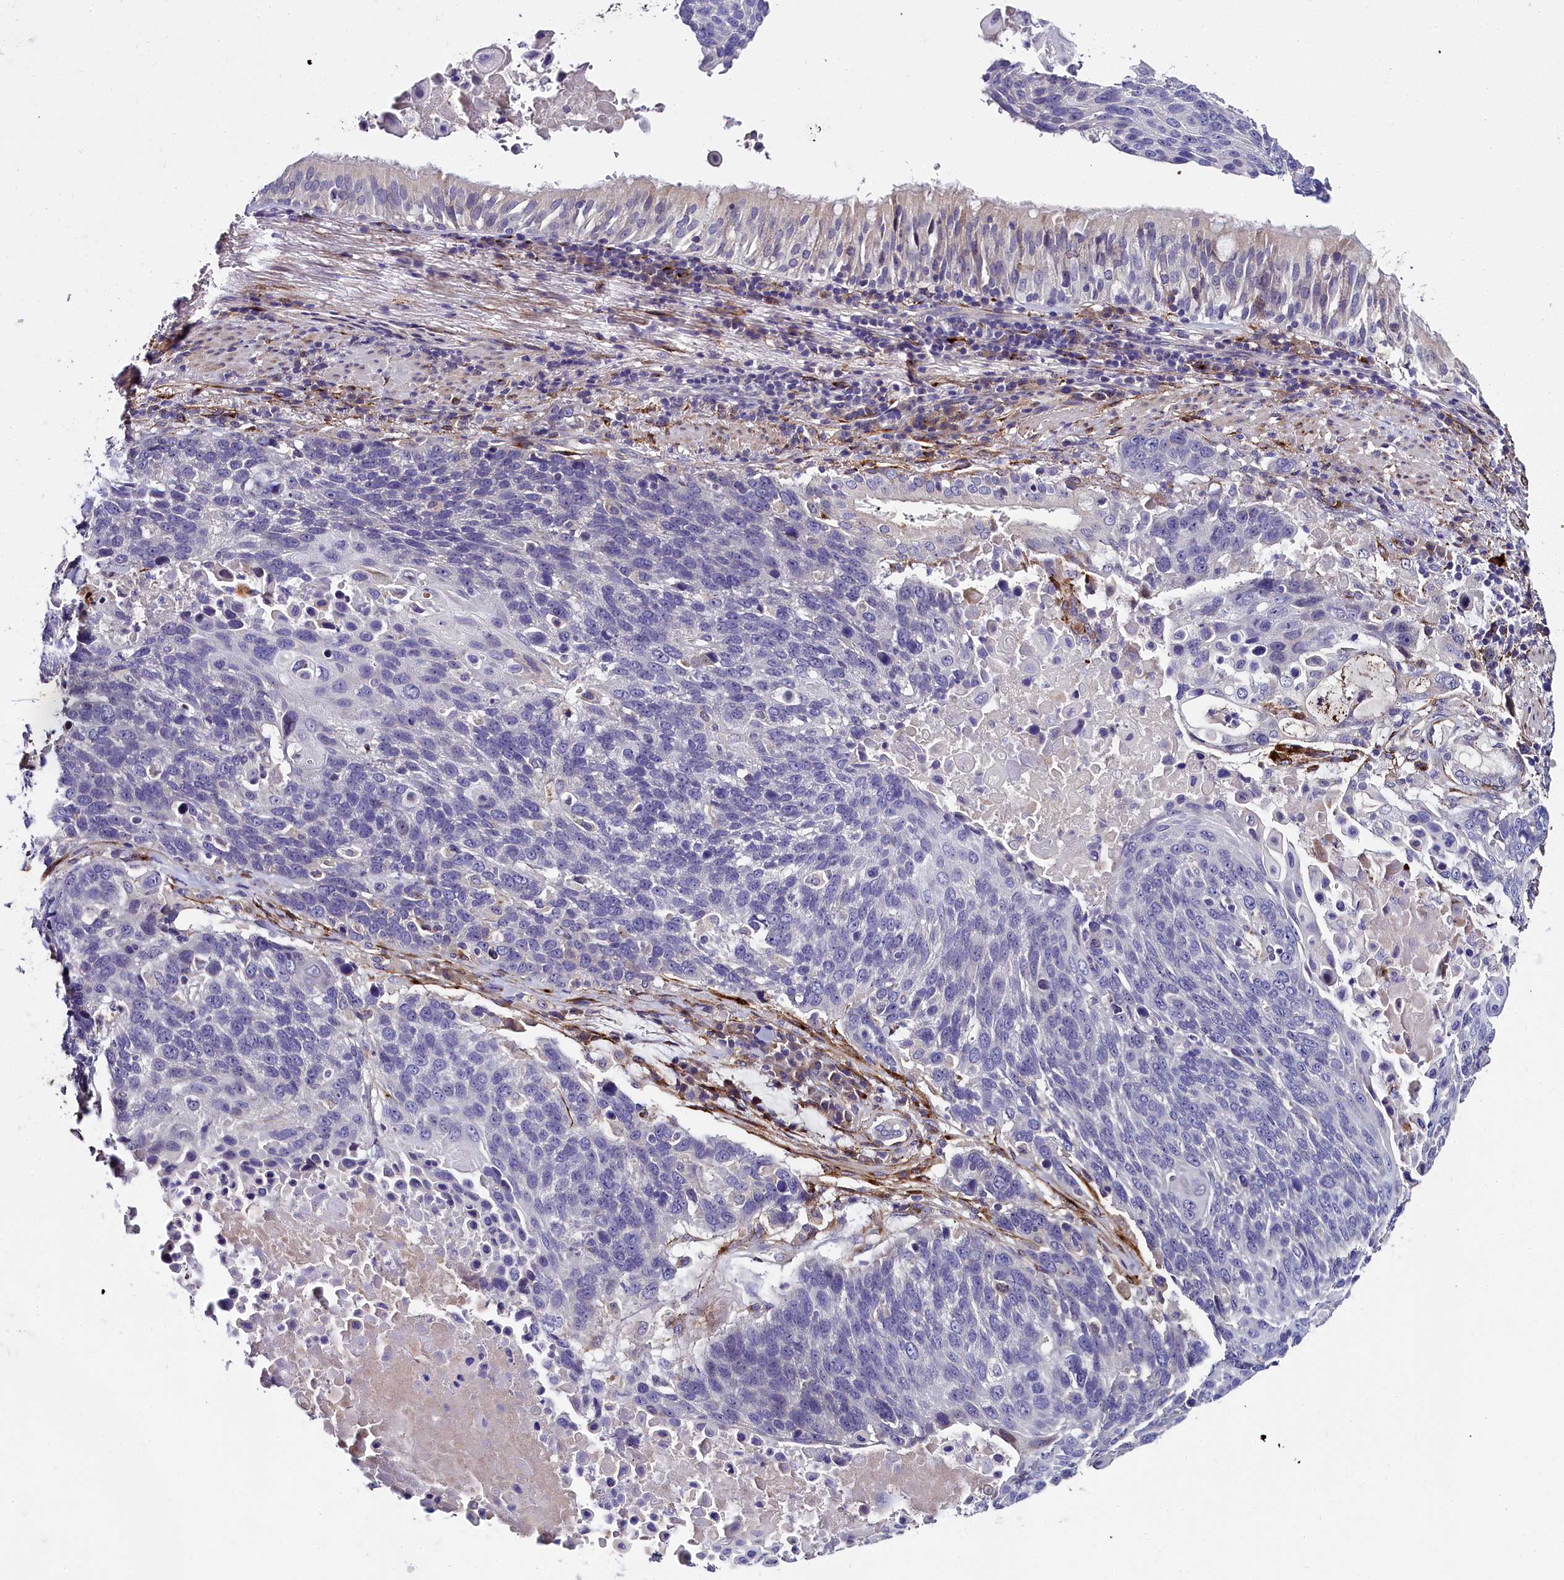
{"staining": {"intensity": "negative", "quantity": "none", "location": "none"}, "tissue": "lung cancer", "cell_type": "Tumor cells", "image_type": "cancer", "snomed": [{"axis": "morphology", "description": "Squamous cell carcinoma, NOS"}, {"axis": "topography", "description": "Lung"}], "caption": "This is an immunohistochemistry histopathology image of human lung cancer. There is no positivity in tumor cells.", "gene": "MRC2", "patient": {"sex": "male", "age": 66}}